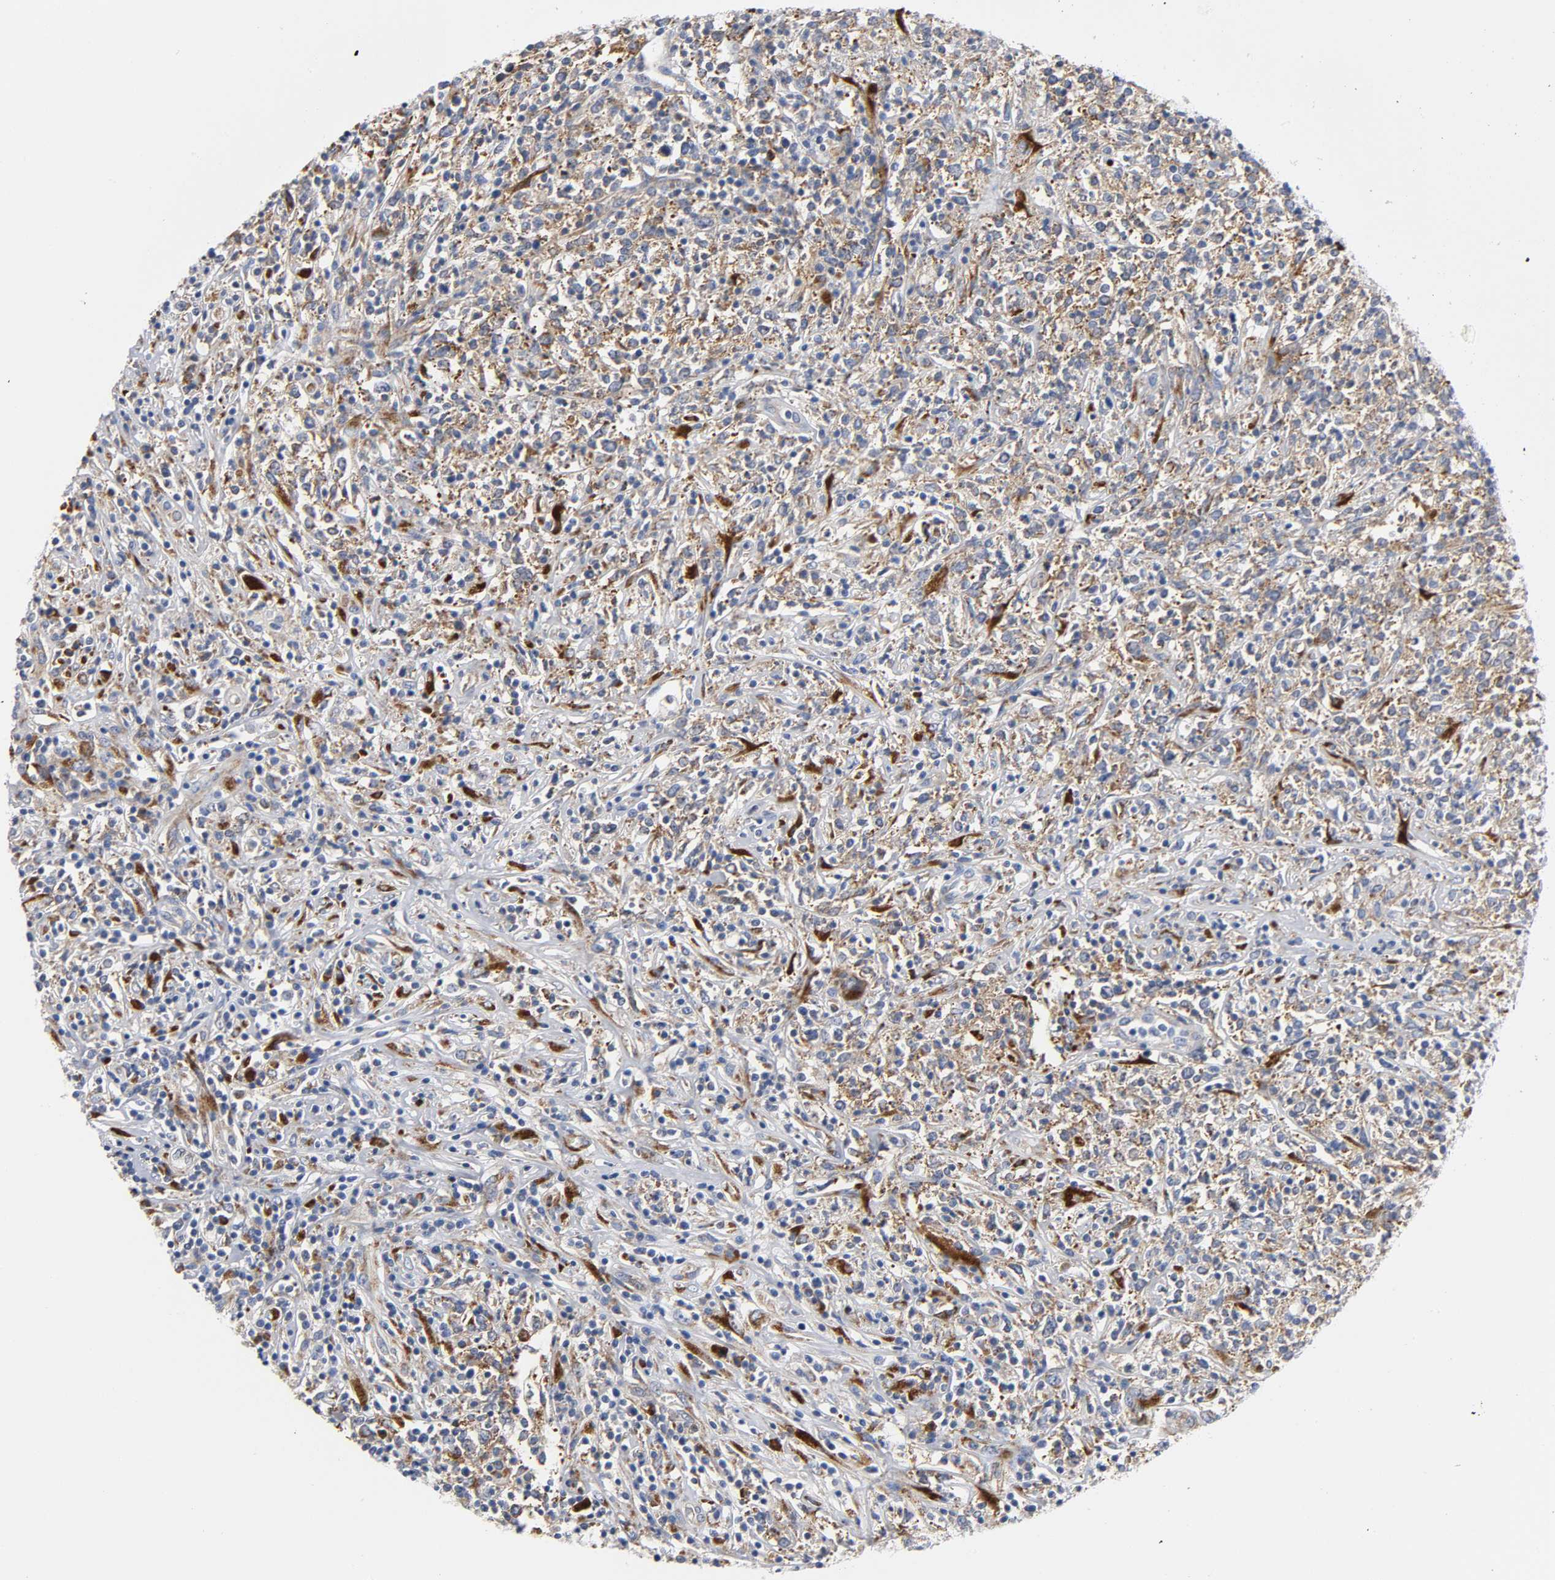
{"staining": {"intensity": "moderate", "quantity": "25%-75%", "location": "cytoplasmic/membranous"}, "tissue": "lymphoma", "cell_type": "Tumor cells", "image_type": "cancer", "snomed": [{"axis": "morphology", "description": "Malignant lymphoma, non-Hodgkin's type, High grade"}, {"axis": "topography", "description": "Lymph node"}], "caption": "Protein staining shows moderate cytoplasmic/membranous positivity in about 25%-75% of tumor cells in lymphoma.", "gene": "REL", "patient": {"sex": "female", "age": 84}}